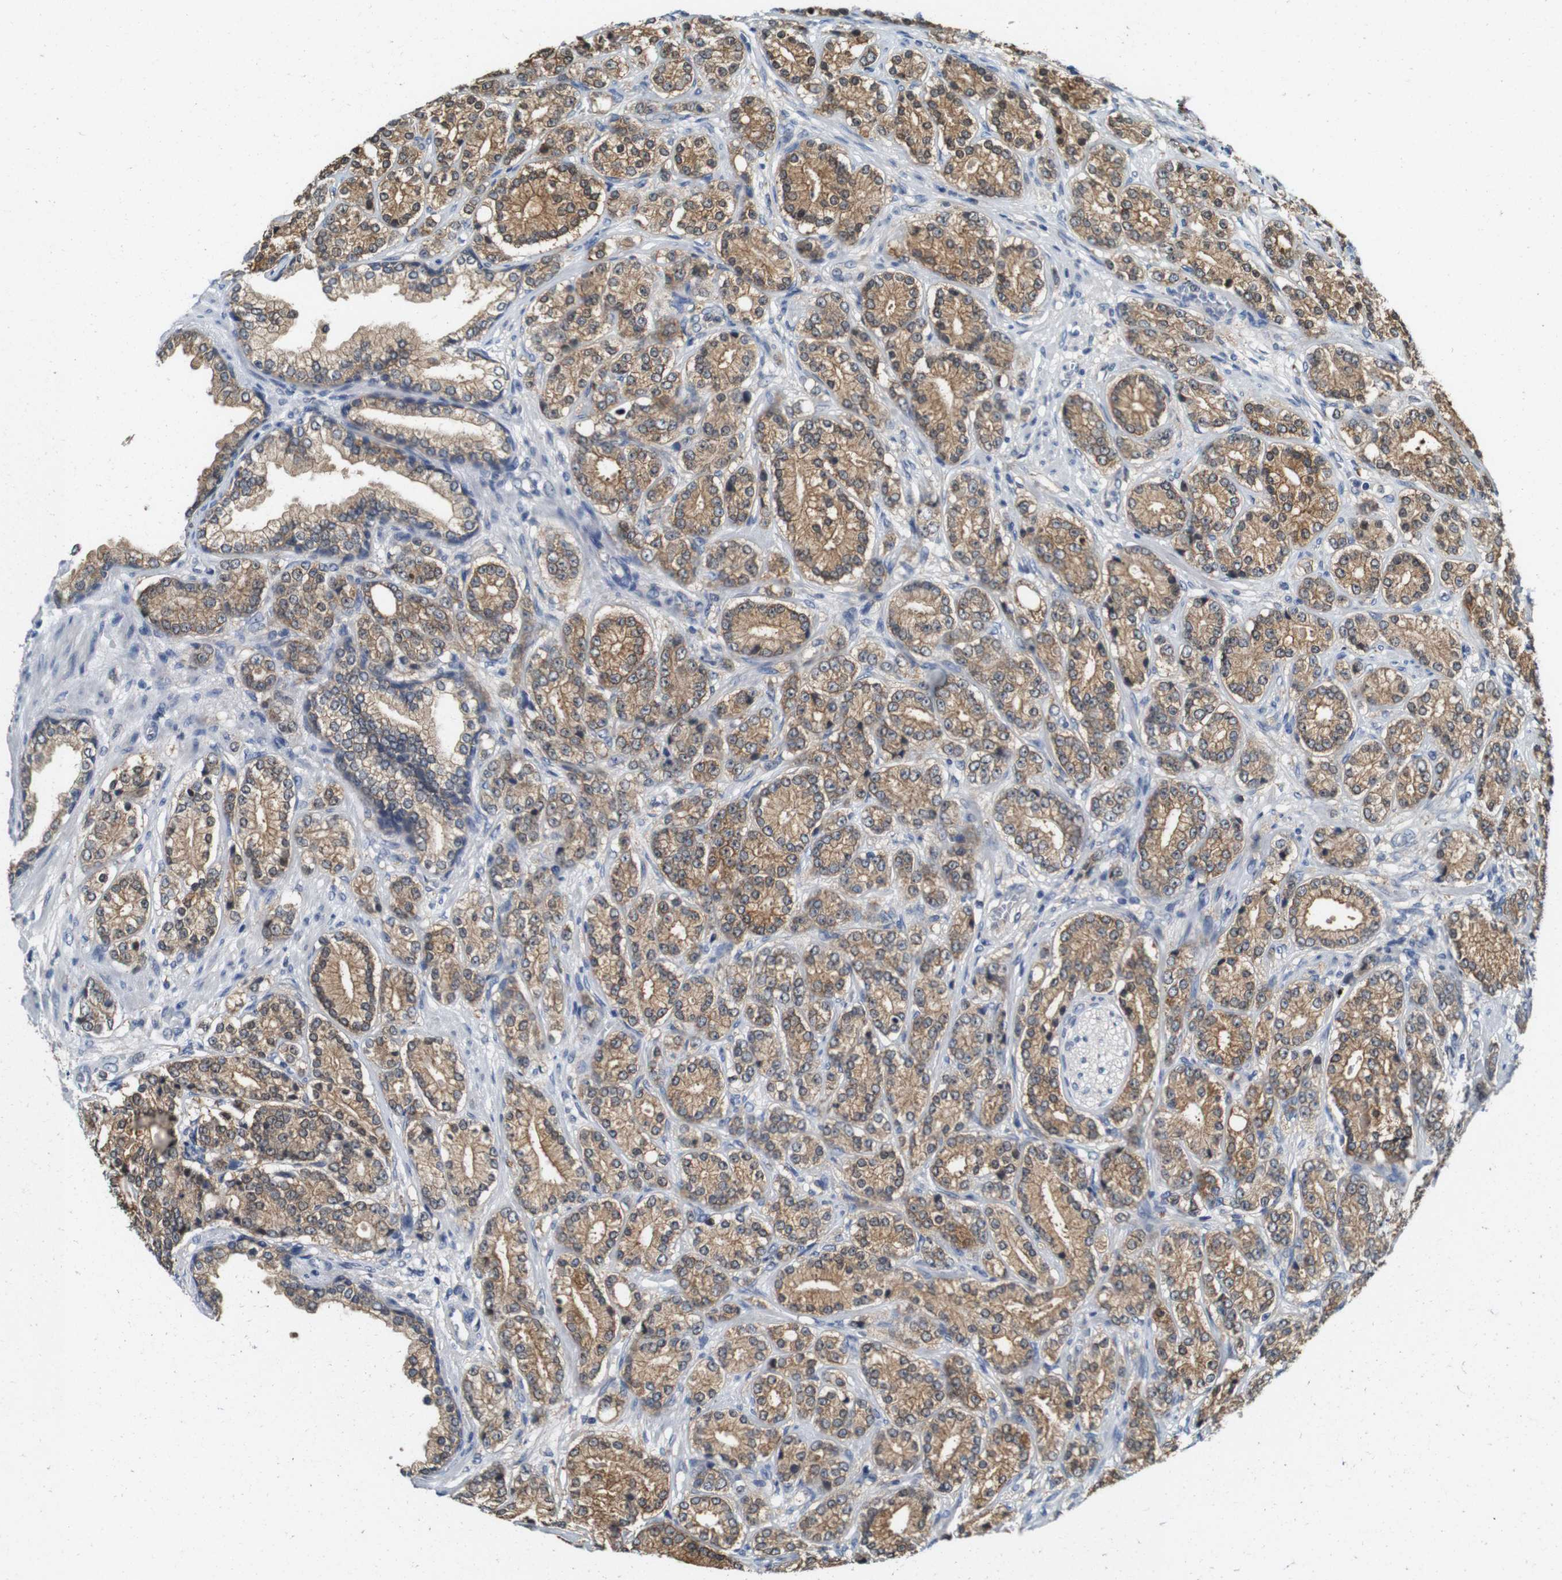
{"staining": {"intensity": "moderate", "quantity": ">75%", "location": "cytoplasmic/membranous"}, "tissue": "prostate cancer", "cell_type": "Tumor cells", "image_type": "cancer", "snomed": [{"axis": "morphology", "description": "Adenocarcinoma, High grade"}, {"axis": "topography", "description": "Prostate"}], "caption": "Prostate cancer (adenocarcinoma (high-grade)) stained with DAB immunohistochemistry (IHC) displays medium levels of moderate cytoplasmic/membranous positivity in about >75% of tumor cells. (brown staining indicates protein expression, while blue staining denotes nuclei).", "gene": "NEBL", "patient": {"sex": "male", "age": 61}}